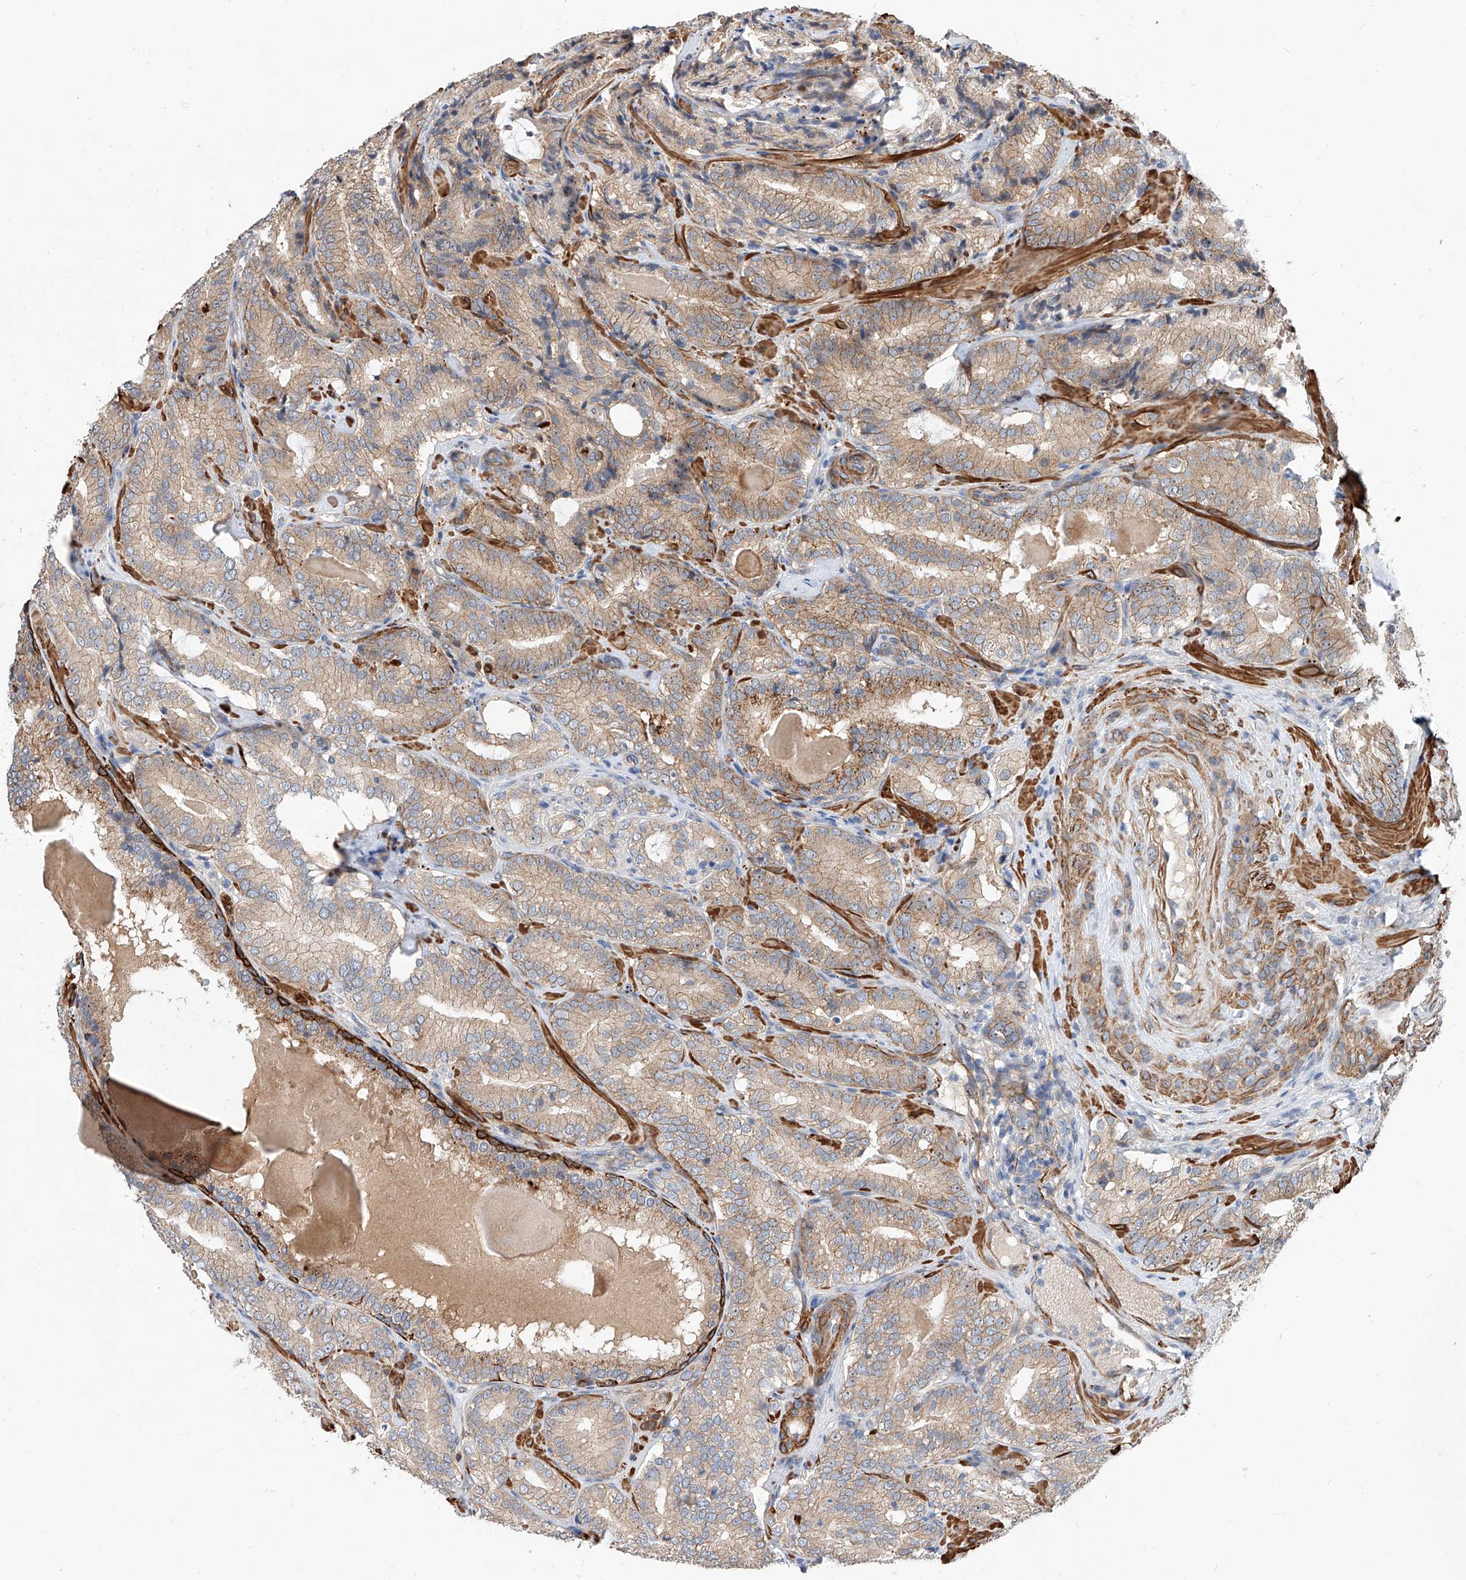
{"staining": {"intensity": "moderate", "quantity": ">75%", "location": "cytoplasmic/membranous"}, "tissue": "prostate cancer", "cell_type": "Tumor cells", "image_type": "cancer", "snomed": [{"axis": "morphology", "description": "Adenocarcinoma, High grade"}, {"axis": "topography", "description": "Prostate"}], "caption": "High-grade adenocarcinoma (prostate) stained with a brown dye reveals moderate cytoplasmic/membranous positive positivity in about >75% of tumor cells.", "gene": "MAGEE2", "patient": {"sex": "male", "age": 57}}